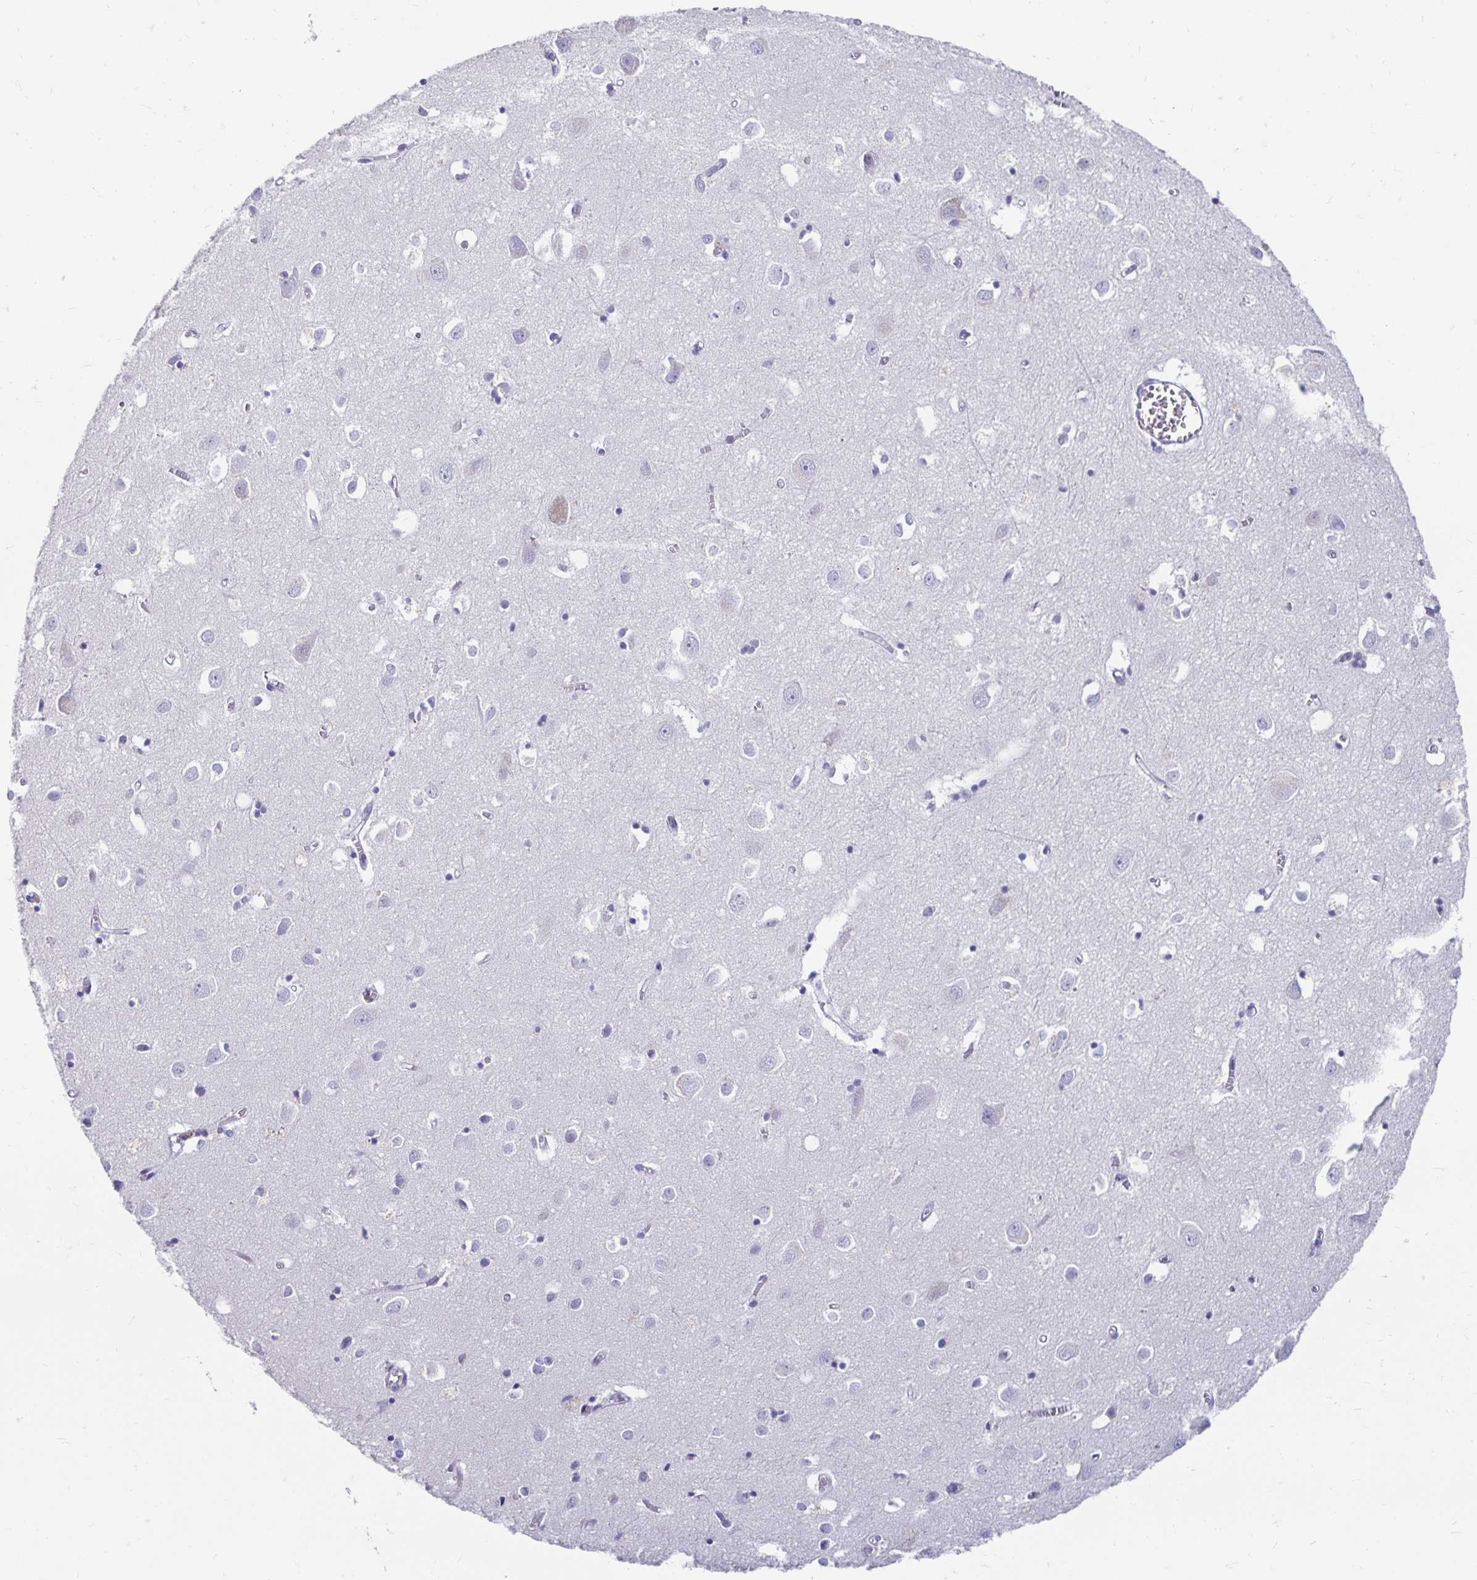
{"staining": {"intensity": "negative", "quantity": "none", "location": "none"}, "tissue": "cerebral cortex", "cell_type": "Endothelial cells", "image_type": "normal", "snomed": [{"axis": "morphology", "description": "Normal tissue, NOS"}, {"axis": "topography", "description": "Cerebral cortex"}], "caption": "A high-resolution photomicrograph shows immunohistochemistry (IHC) staining of benign cerebral cortex, which exhibits no significant positivity in endothelial cells. (Stains: DAB (3,3'-diaminobenzidine) immunohistochemistry (IHC) with hematoxylin counter stain, Microscopy: brightfield microscopy at high magnification).", "gene": "PEG10", "patient": {"sex": "male", "age": 70}}